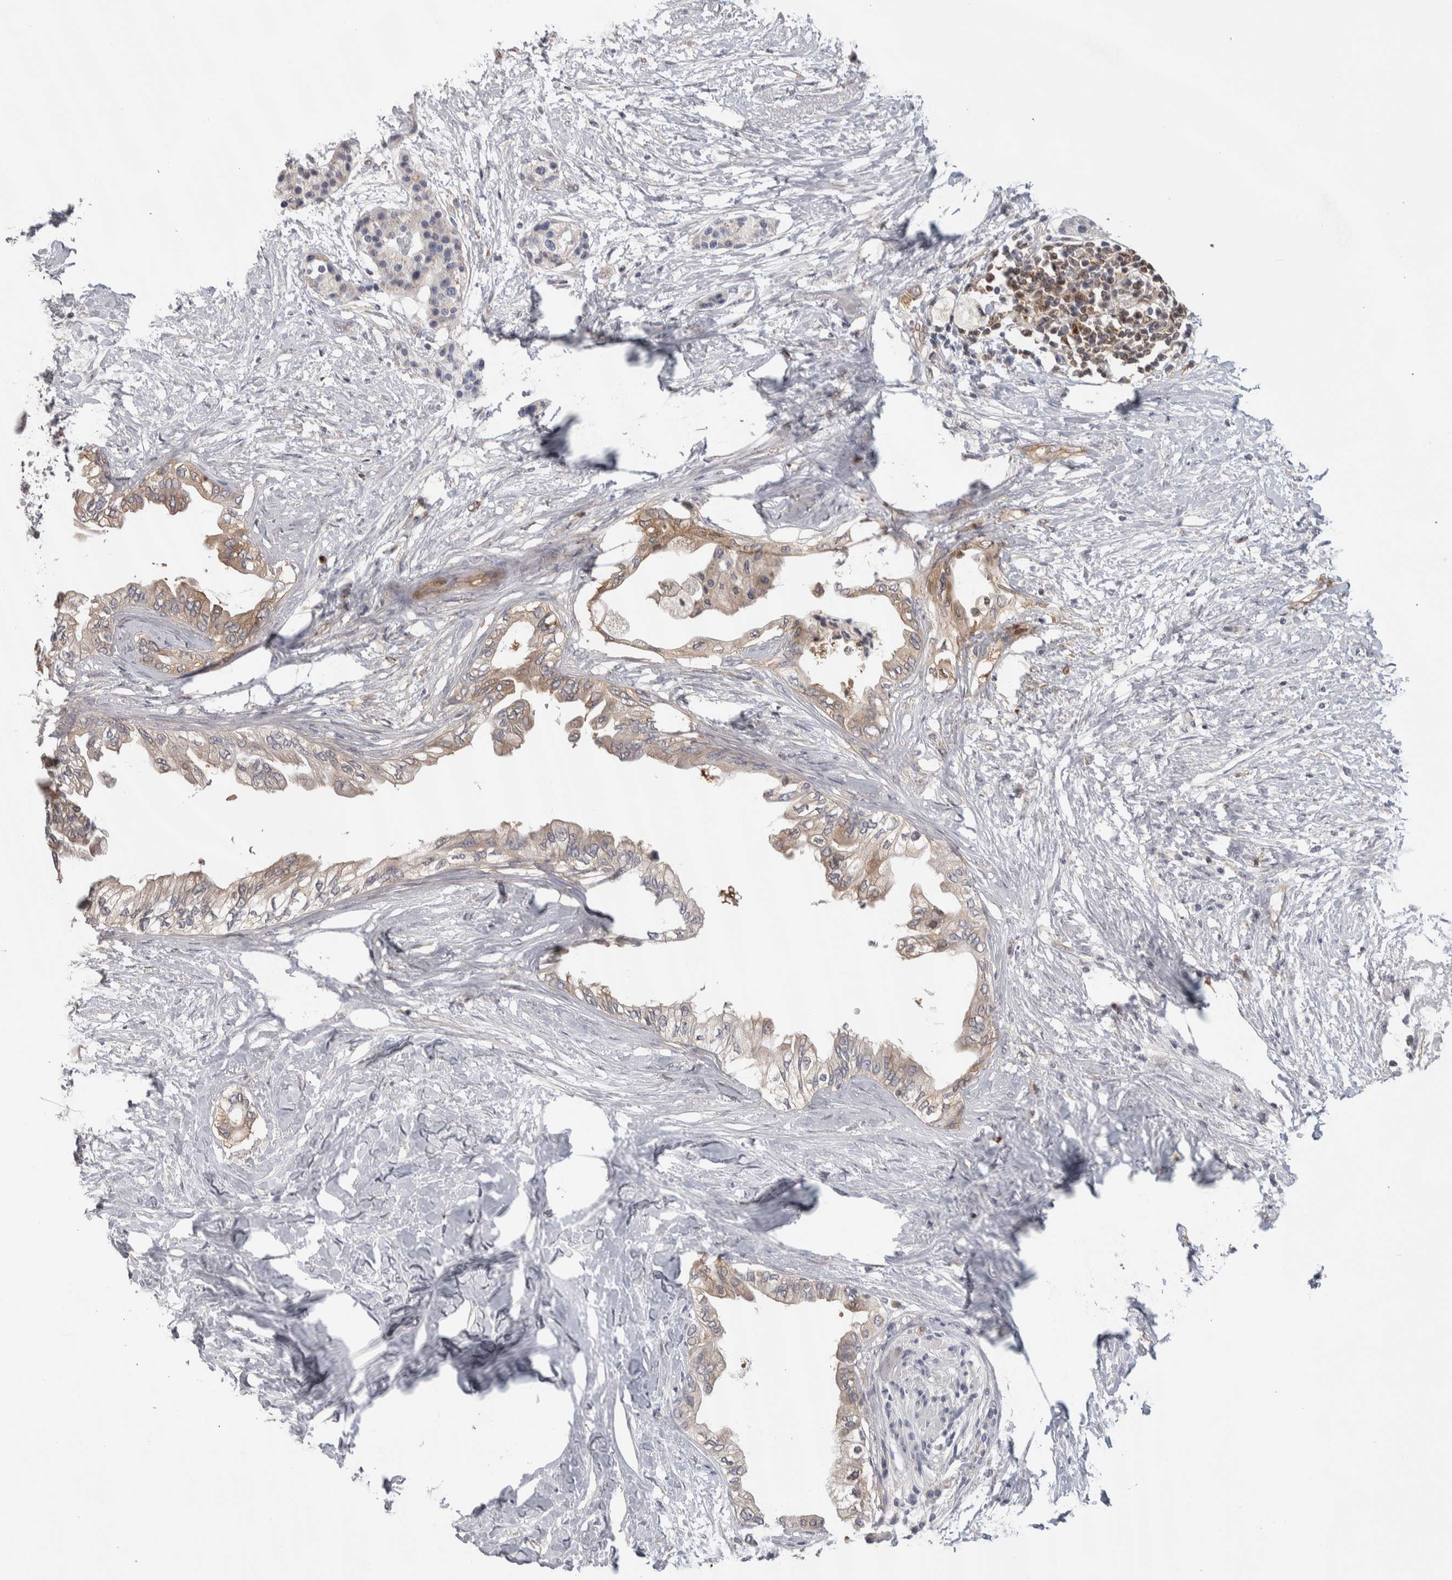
{"staining": {"intensity": "weak", "quantity": ">75%", "location": "cytoplasmic/membranous"}, "tissue": "pancreatic cancer", "cell_type": "Tumor cells", "image_type": "cancer", "snomed": [{"axis": "morphology", "description": "Normal tissue, NOS"}, {"axis": "morphology", "description": "Adenocarcinoma, NOS"}, {"axis": "topography", "description": "Pancreas"}, {"axis": "topography", "description": "Duodenum"}], "caption": "Human pancreatic cancer stained with a protein marker exhibits weak staining in tumor cells.", "gene": "NFKB2", "patient": {"sex": "female", "age": 60}}